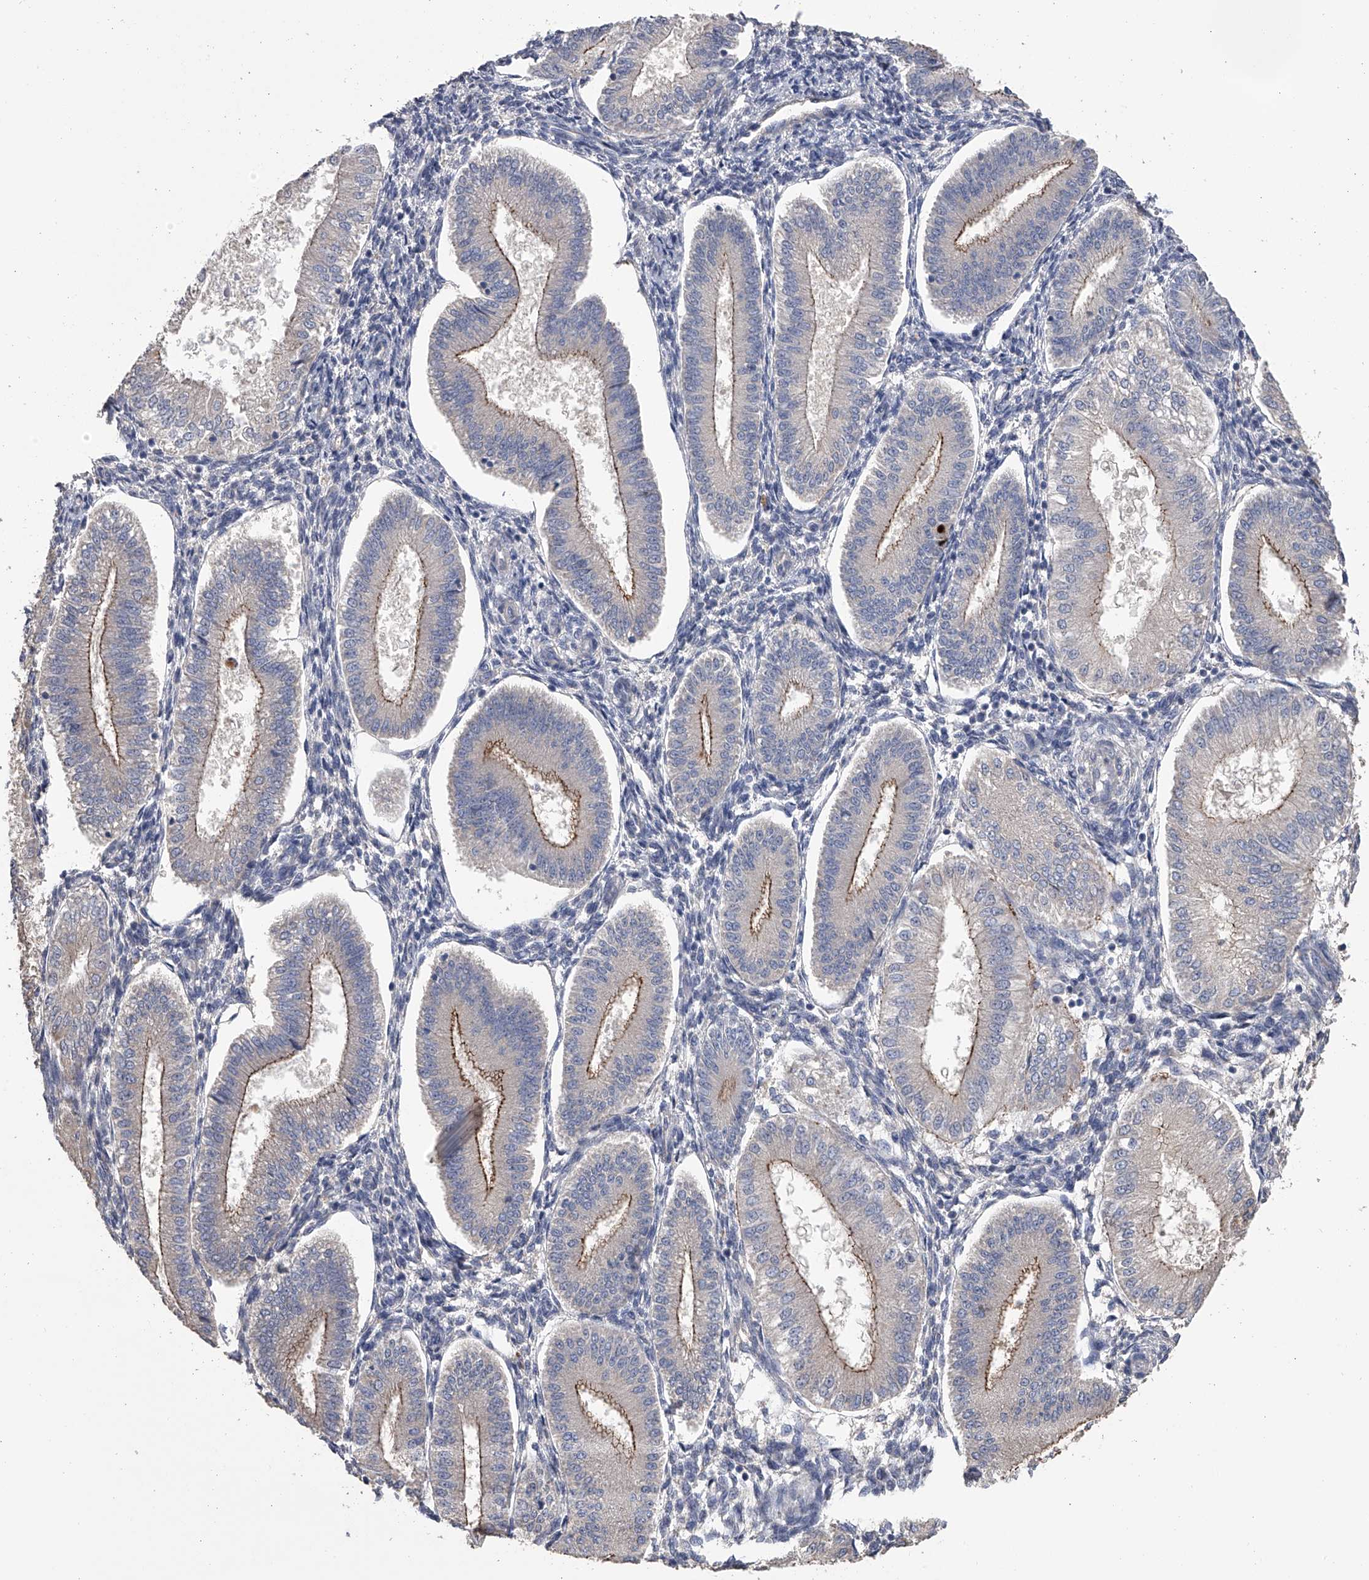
{"staining": {"intensity": "negative", "quantity": "none", "location": "none"}, "tissue": "endometrium", "cell_type": "Cells in endometrial stroma", "image_type": "normal", "snomed": [{"axis": "morphology", "description": "Normal tissue, NOS"}, {"axis": "topography", "description": "Endometrium"}], "caption": "High power microscopy photomicrograph of an immunohistochemistry micrograph of unremarkable endometrium, revealing no significant positivity in cells in endometrial stroma. (DAB (3,3'-diaminobenzidine) IHC visualized using brightfield microscopy, high magnification).", "gene": "ZNF343", "patient": {"sex": "female", "age": 39}}